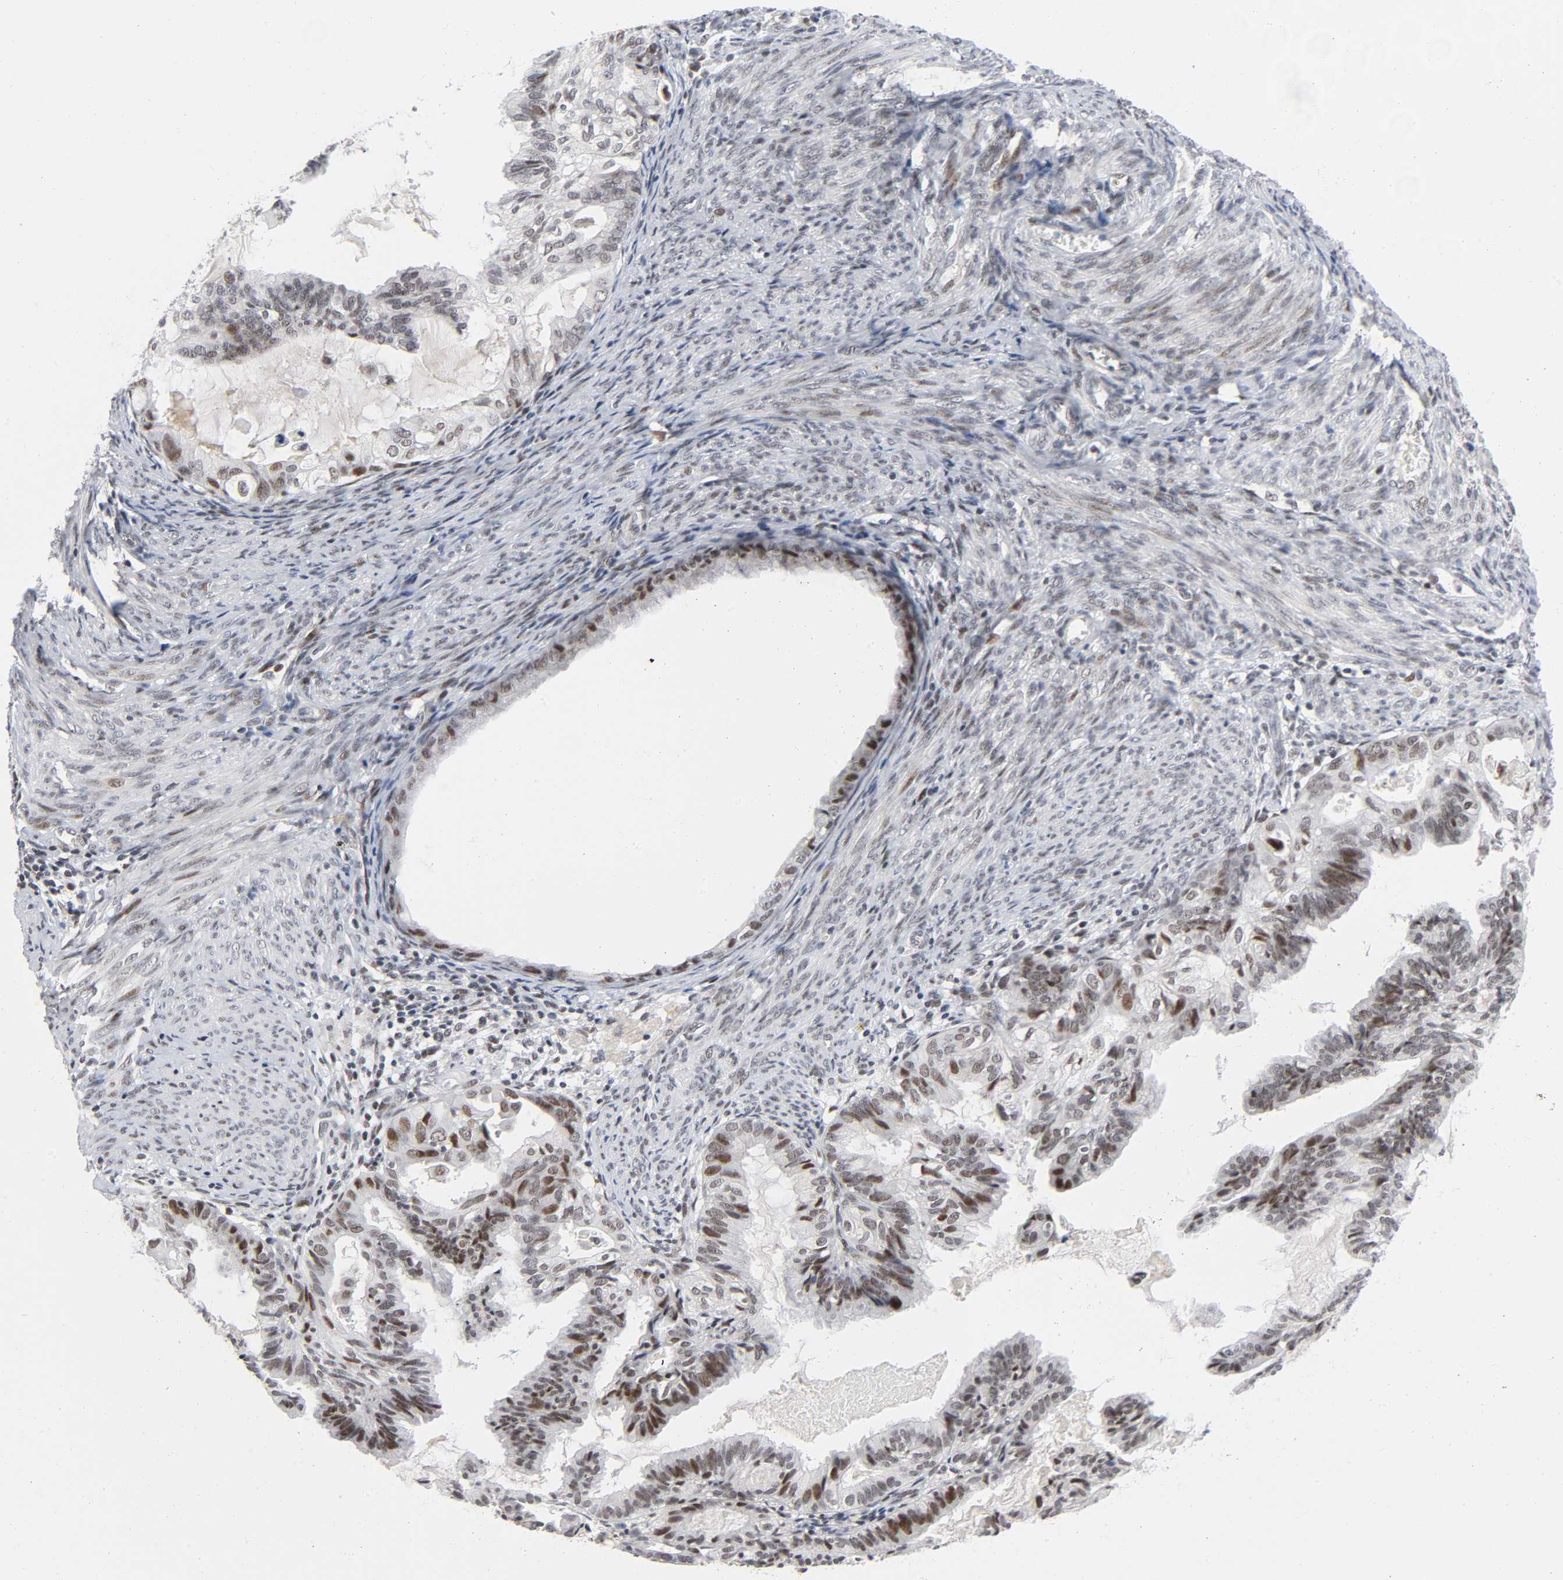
{"staining": {"intensity": "weak", "quantity": "25%-75%", "location": "nuclear"}, "tissue": "cervical cancer", "cell_type": "Tumor cells", "image_type": "cancer", "snomed": [{"axis": "morphology", "description": "Normal tissue, NOS"}, {"axis": "morphology", "description": "Adenocarcinoma, NOS"}, {"axis": "topography", "description": "Cervix"}, {"axis": "topography", "description": "Endometrium"}], "caption": "Brown immunohistochemical staining in human adenocarcinoma (cervical) exhibits weak nuclear expression in approximately 25%-75% of tumor cells. The protein is shown in brown color, while the nuclei are stained blue.", "gene": "DIDO1", "patient": {"sex": "female", "age": 86}}